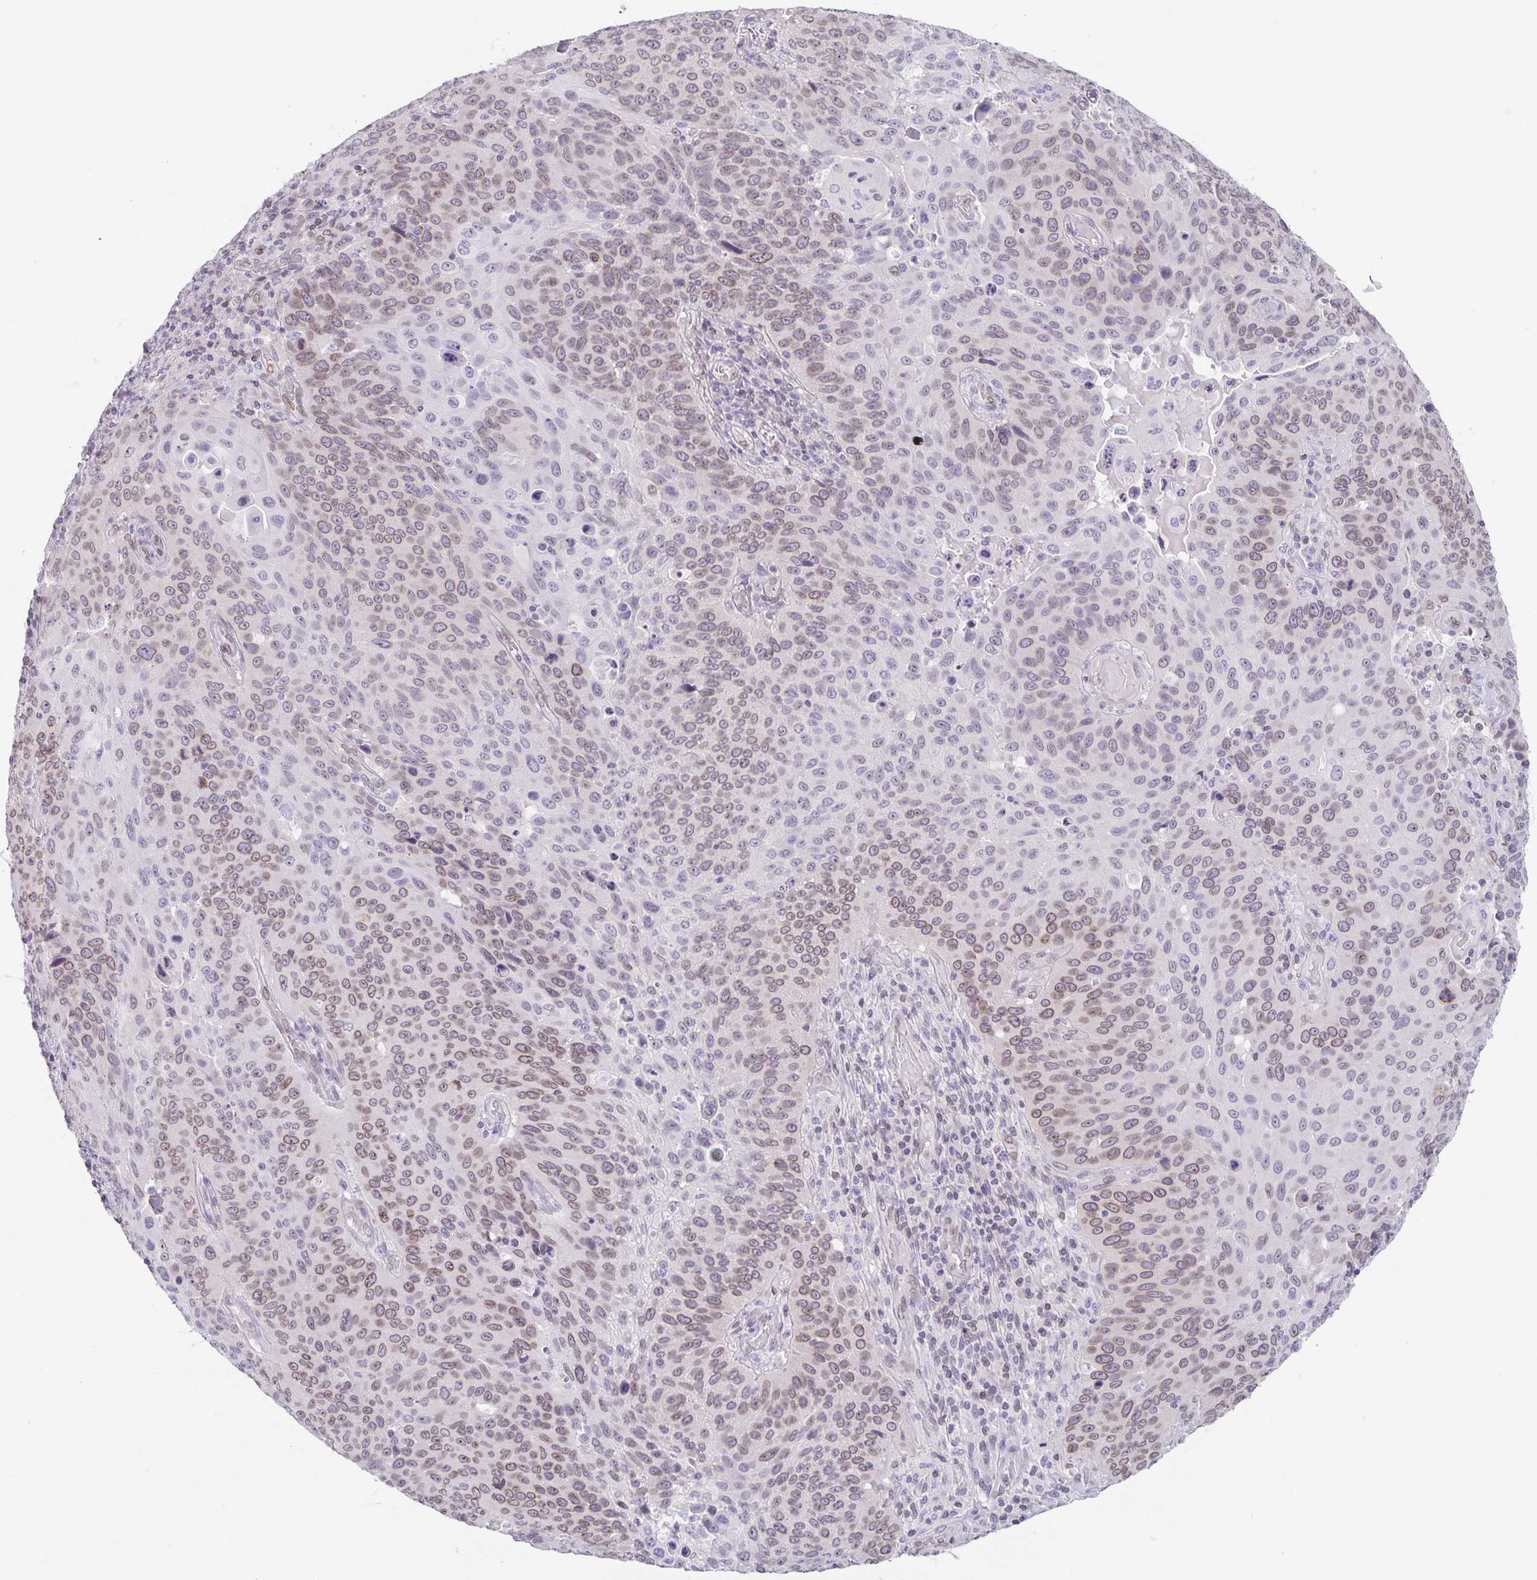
{"staining": {"intensity": "moderate", "quantity": "25%-75%", "location": "cytoplasmic/membranous,nuclear"}, "tissue": "lung cancer", "cell_type": "Tumor cells", "image_type": "cancer", "snomed": [{"axis": "morphology", "description": "Squamous cell carcinoma, NOS"}, {"axis": "topography", "description": "Lung"}], "caption": "About 25%-75% of tumor cells in lung squamous cell carcinoma demonstrate moderate cytoplasmic/membranous and nuclear protein staining as visualized by brown immunohistochemical staining.", "gene": "SYNE2", "patient": {"sex": "male", "age": 68}}